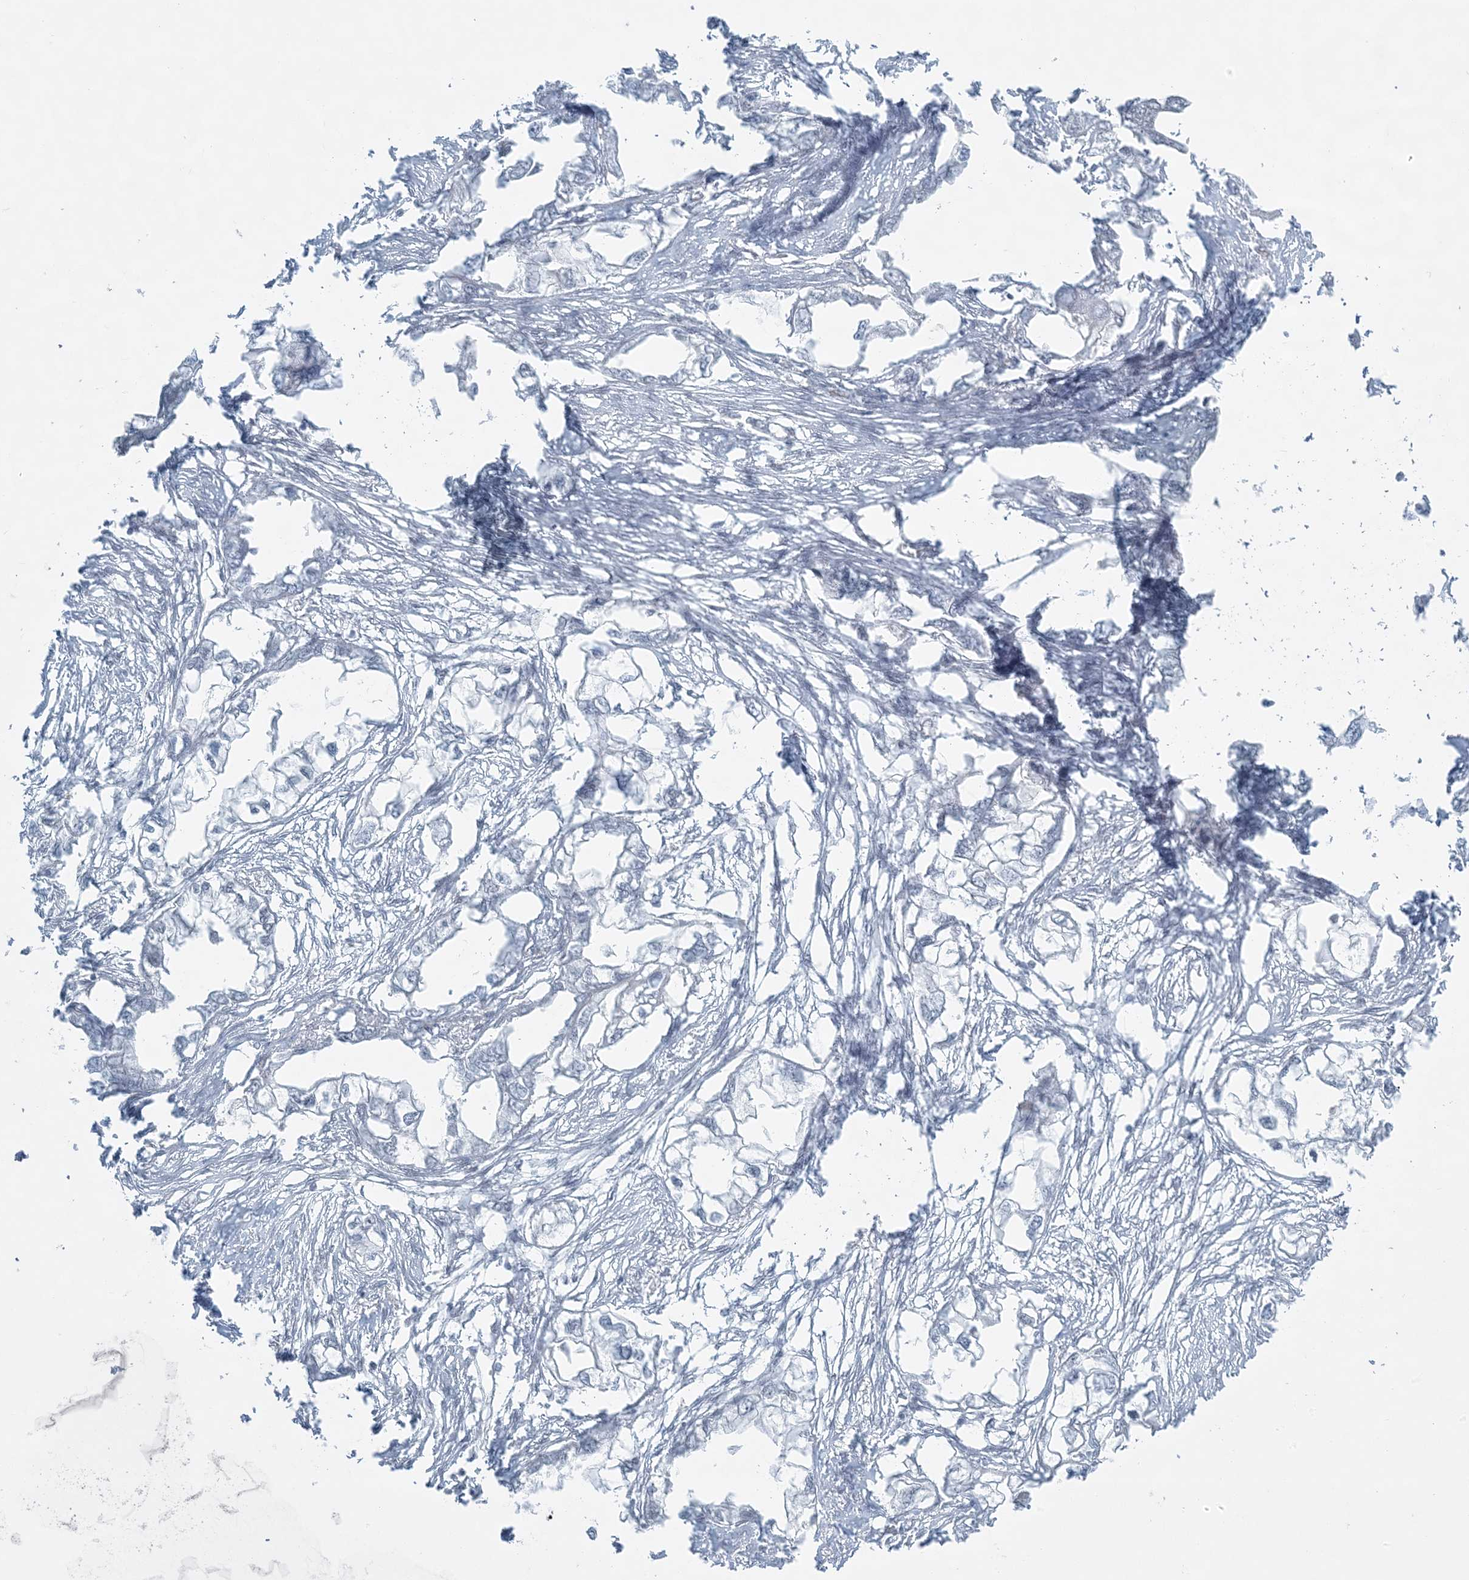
{"staining": {"intensity": "negative", "quantity": "none", "location": "none"}, "tissue": "endometrial cancer", "cell_type": "Tumor cells", "image_type": "cancer", "snomed": [{"axis": "morphology", "description": "Adenocarcinoma, NOS"}, {"axis": "morphology", "description": "Adenocarcinoma, metastatic, NOS"}, {"axis": "topography", "description": "Adipose tissue"}, {"axis": "topography", "description": "Endometrium"}], "caption": "IHC histopathology image of human endometrial adenocarcinoma stained for a protein (brown), which reveals no expression in tumor cells. (DAB (3,3'-diaminobenzidine) immunohistochemistry (IHC) with hematoxylin counter stain).", "gene": "ZNF787", "patient": {"sex": "female", "age": 67}}